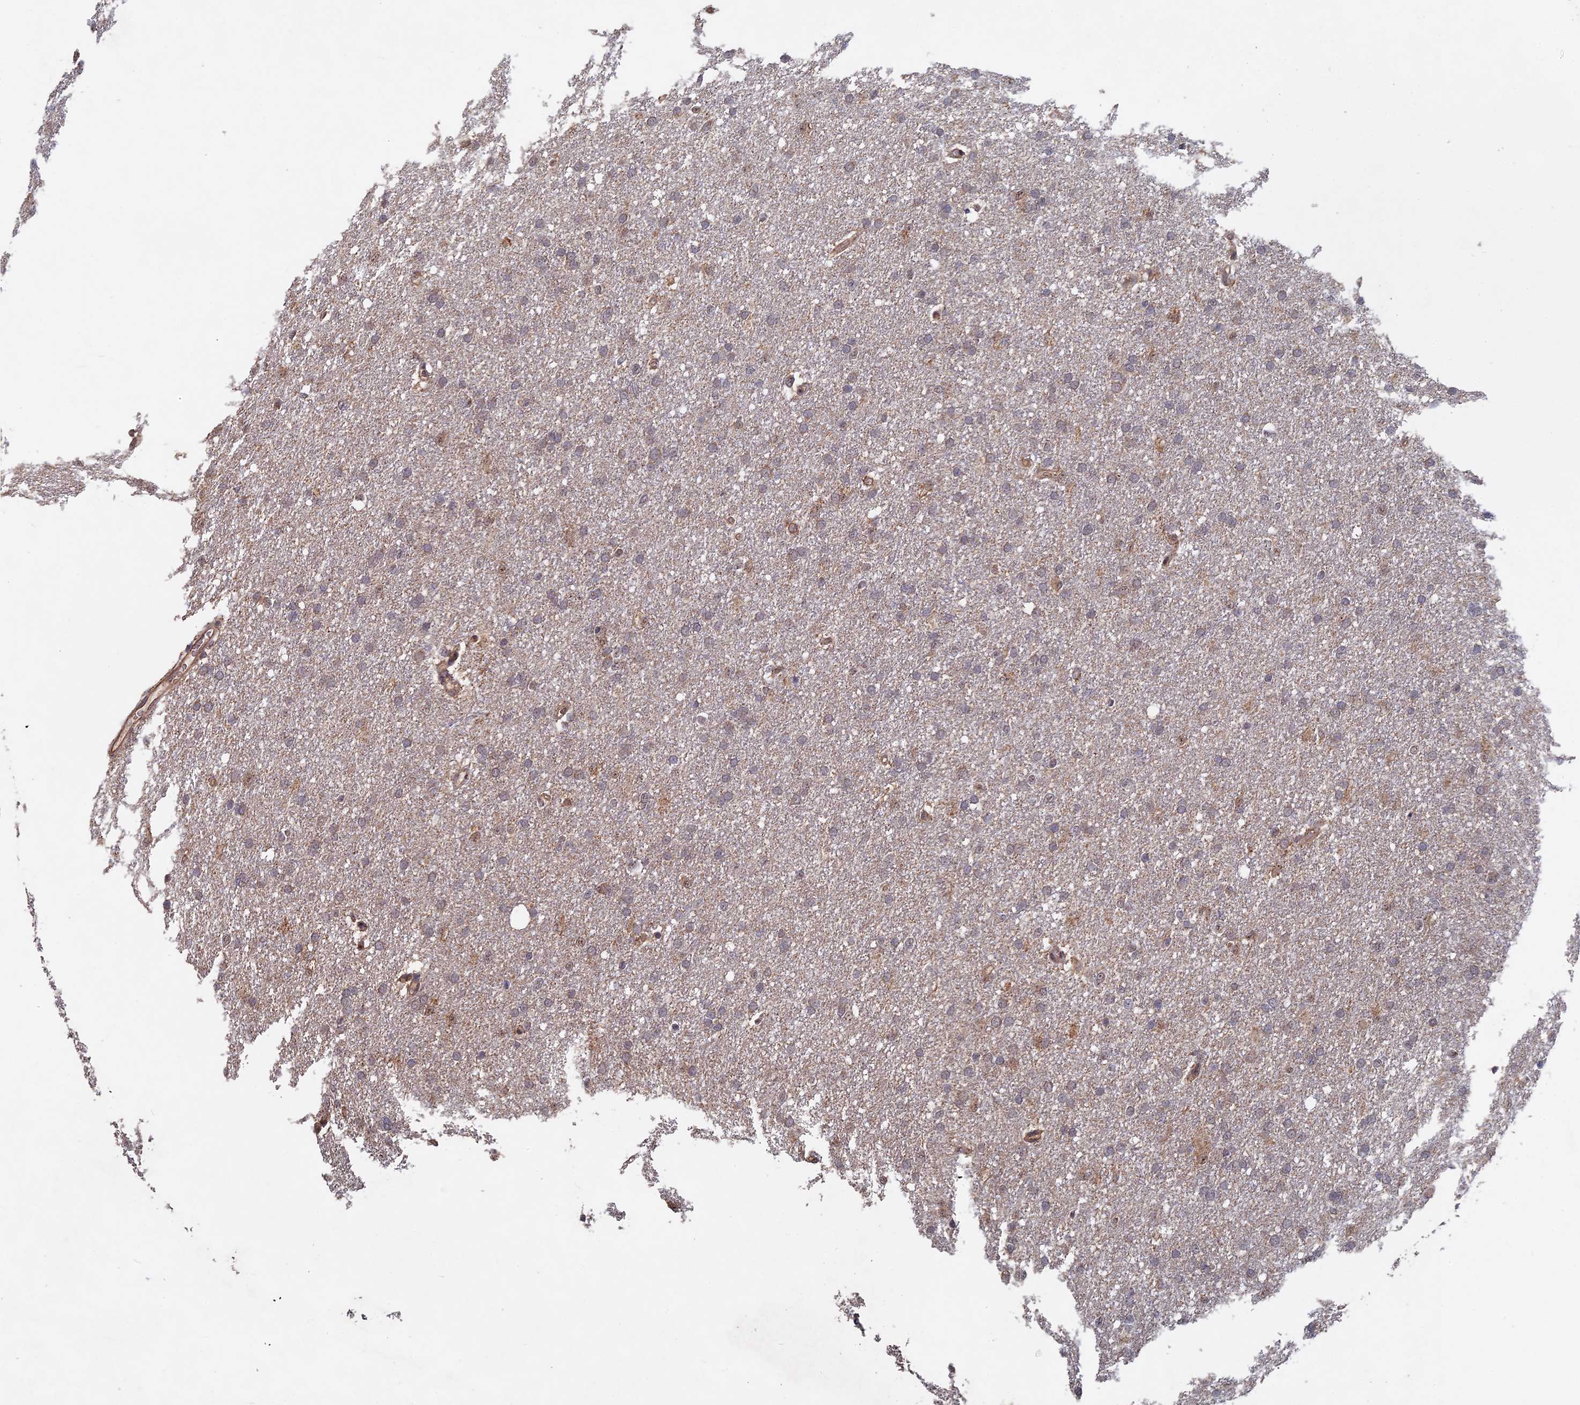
{"staining": {"intensity": "weak", "quantity": "<25%", "location": "cytoplasmic/membranous"}, "tissue": "glioma", "cell_type": "Tumor cells", "image_type": "cancer", "snomed": [{"axis": "morphology", "description": "Glioma, malignant, High grade"}, {"axis": "topography", "description": "Cerebral cortex"}], "caption": "DAB (3,3'-diaminobenzidine) immunohistochemical staining of malignant glioma (high-grade) demonstrates no significant staining in tumor cells.", "gene": "KIAA1328", "patient": {"sex": "female", "age": 36}}